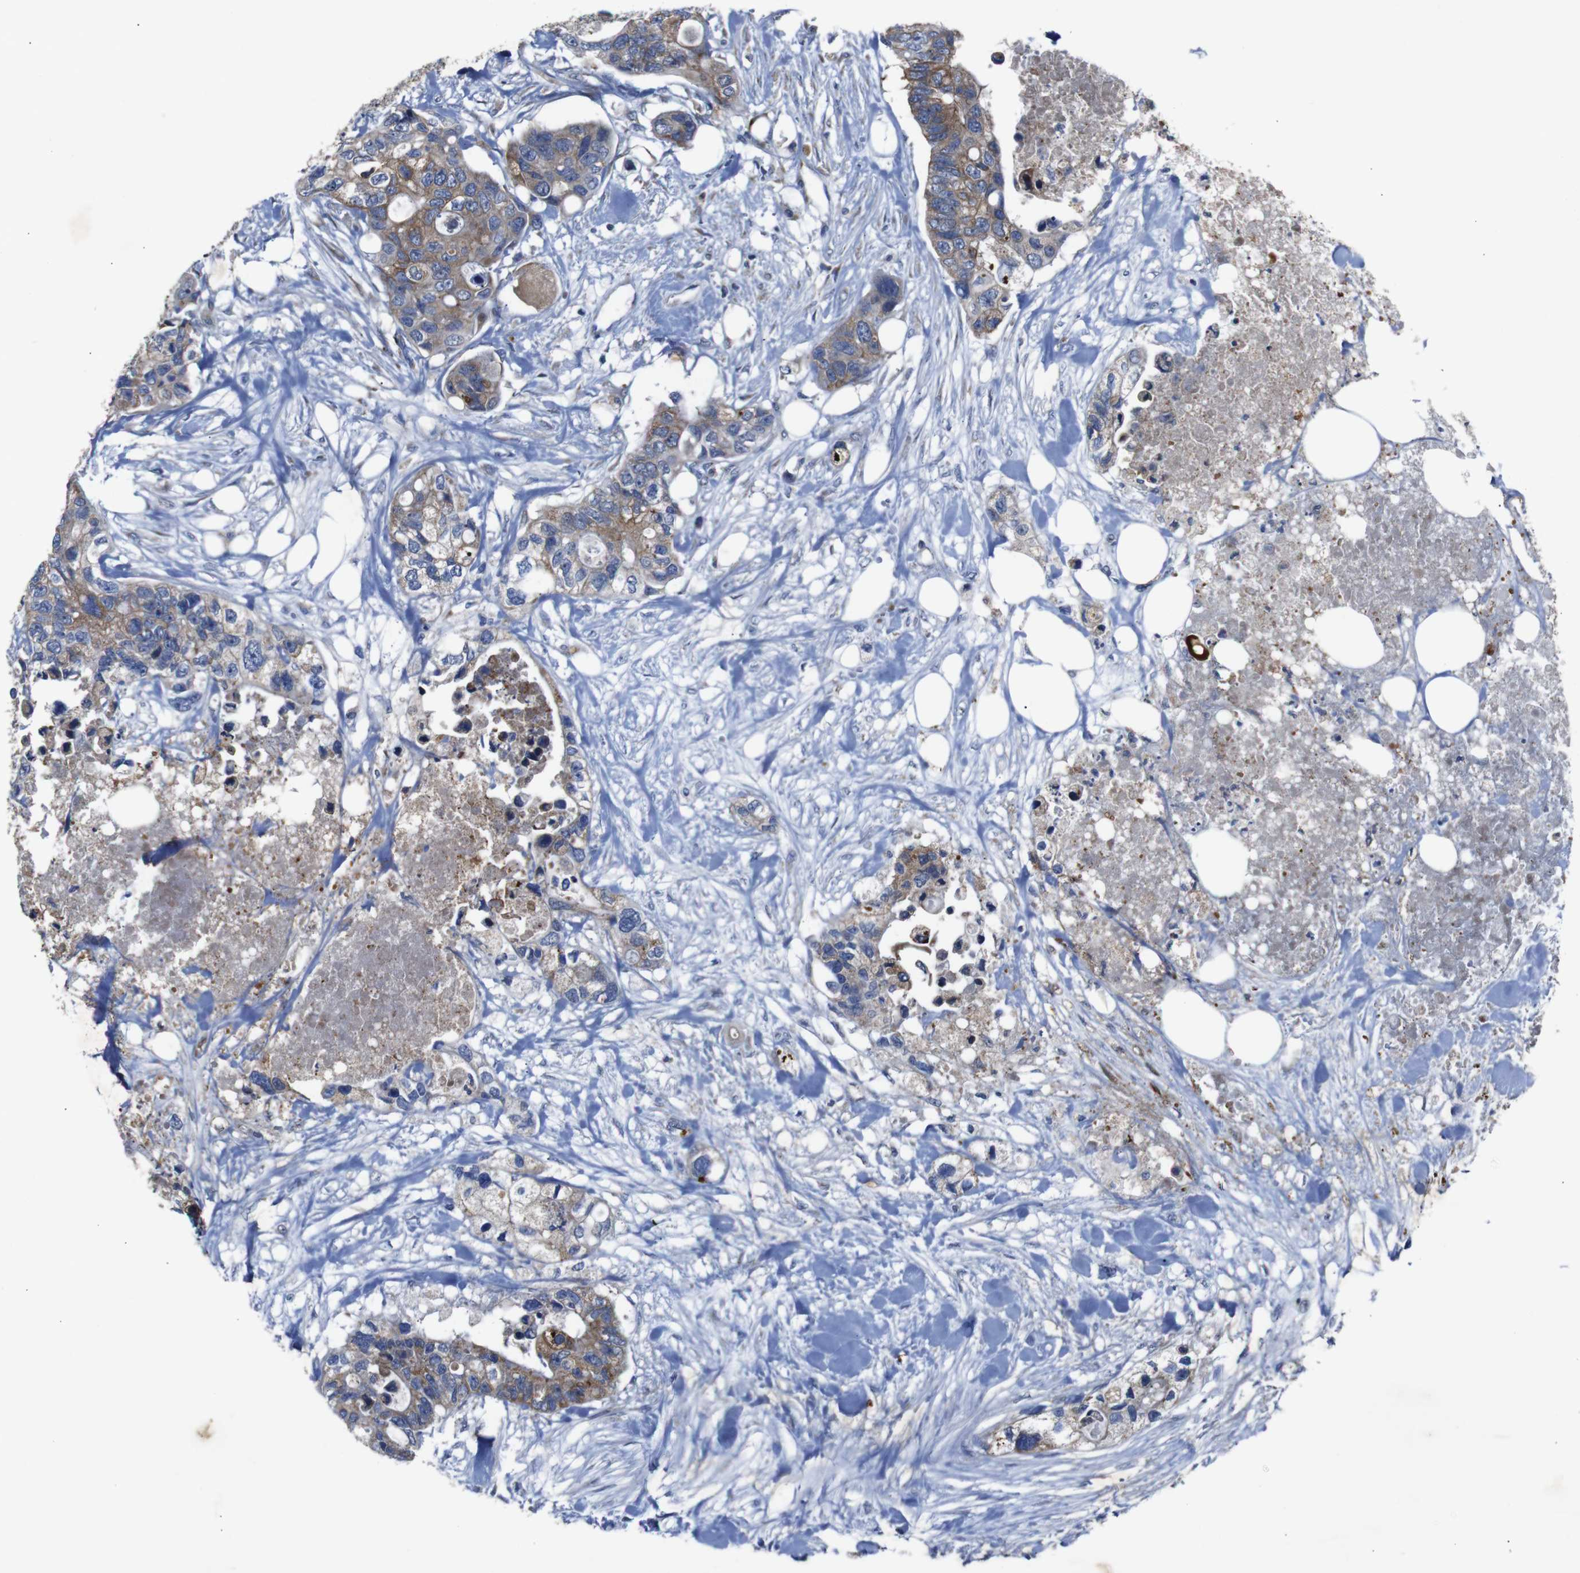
{"staining": {"intensity": "moderate", "quantity": "25%-75%", "location": "cytoplasmic/membranous"}, "tissue": "colorectal cancer", "cell_type": "Tumor cells", "image_type": "cancer", "snomed": [{"axis": "morphology", "description": "Adenocarcinoma, NOS"}, {"axis": "topography", "description": "Colon"}], "caption": "Immunohistochemistry (DAB) staining of adenocarcinoma (colorectal) shows moderate cytoplasmic/membranous protein staining in about 25%-75% of tumor cells.", "gene": "CHST10", "patient": {"sex": "female", "age": 57}}